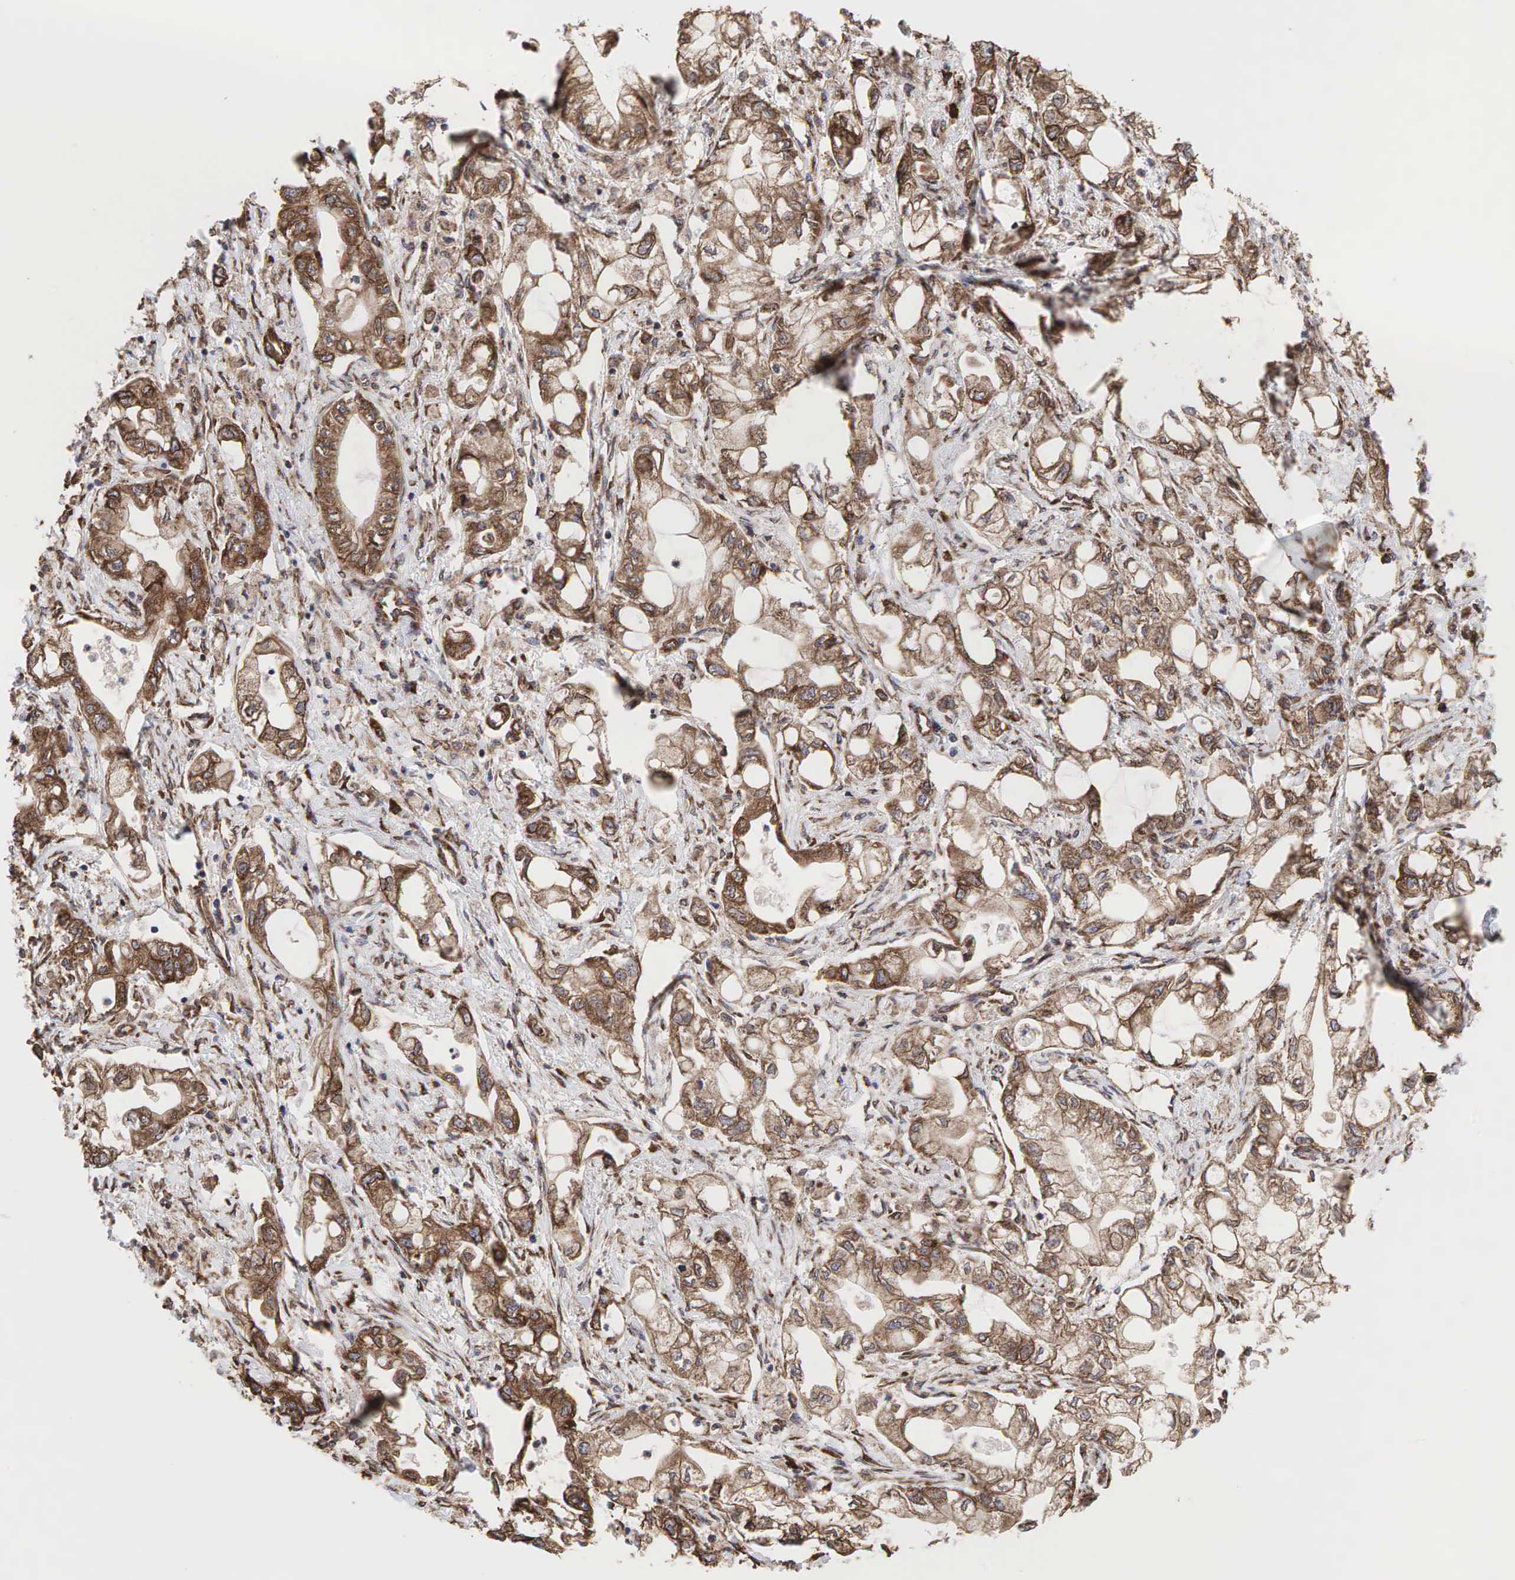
{"staining": {"intensity": "moderate", "quantity": ">75%", "location": "cytoplasmic/membranous"}, "tissue": "pancreatic cancer", "cell_type": "Tumor cells", "image_type": "cancer", "snomed": [{"axis": "morphology", "description": "Adenocarcinoma, NOS"}, {"axis": "topography", "description": "Pancreas"}], "caption": "Pancreatic cancer tissue shows moderate cytoplasmic/membranous expression in about >75% of tumor cells, visualized by immunohistochemistry.", "gene": "PABPC5", "patient": {"sex": "male", "age": 79}}